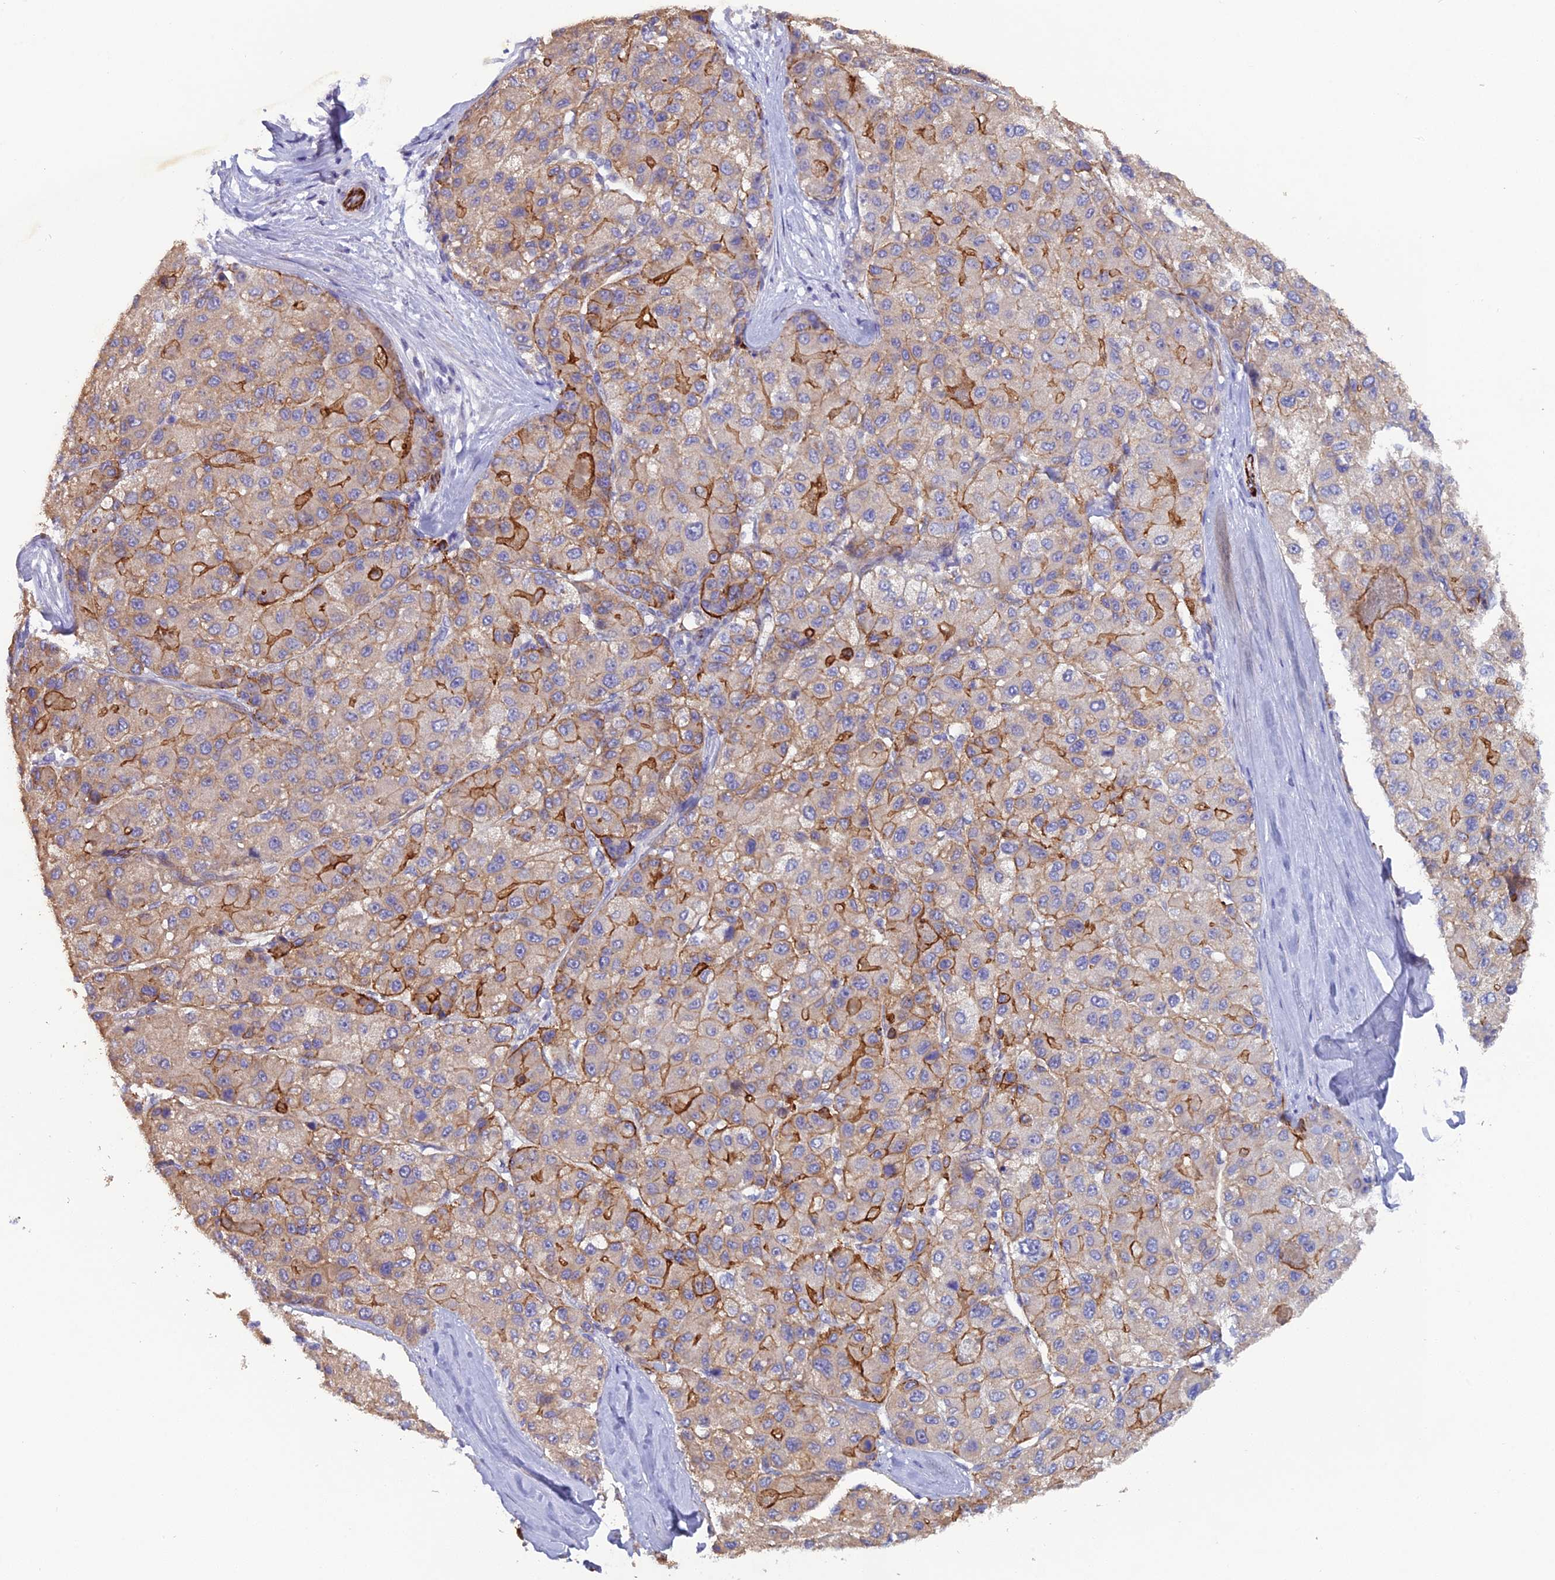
{"staining": {"intensity": "moderate", "quantity": ">75%", "location": "cytoplasmic/membranous"}, "tissue": "liver cancer", "cell_type": "Tumor cells", "image_type": "cancer", "snomed": [{"axis": "morphology", "description": "Carcinoma, Hepatocellular, NOS"}, {"axis": "topography", "description": "Liver"}], "caption": "Brown immunohistochemical staining in hepatocellular carcinoma (liver) shows moderate cytoplasmic/membranous staining in approximately >75% of tumor cells.", "gene": "CFAP47", "patient": {"sex": "male", "age": 80}}